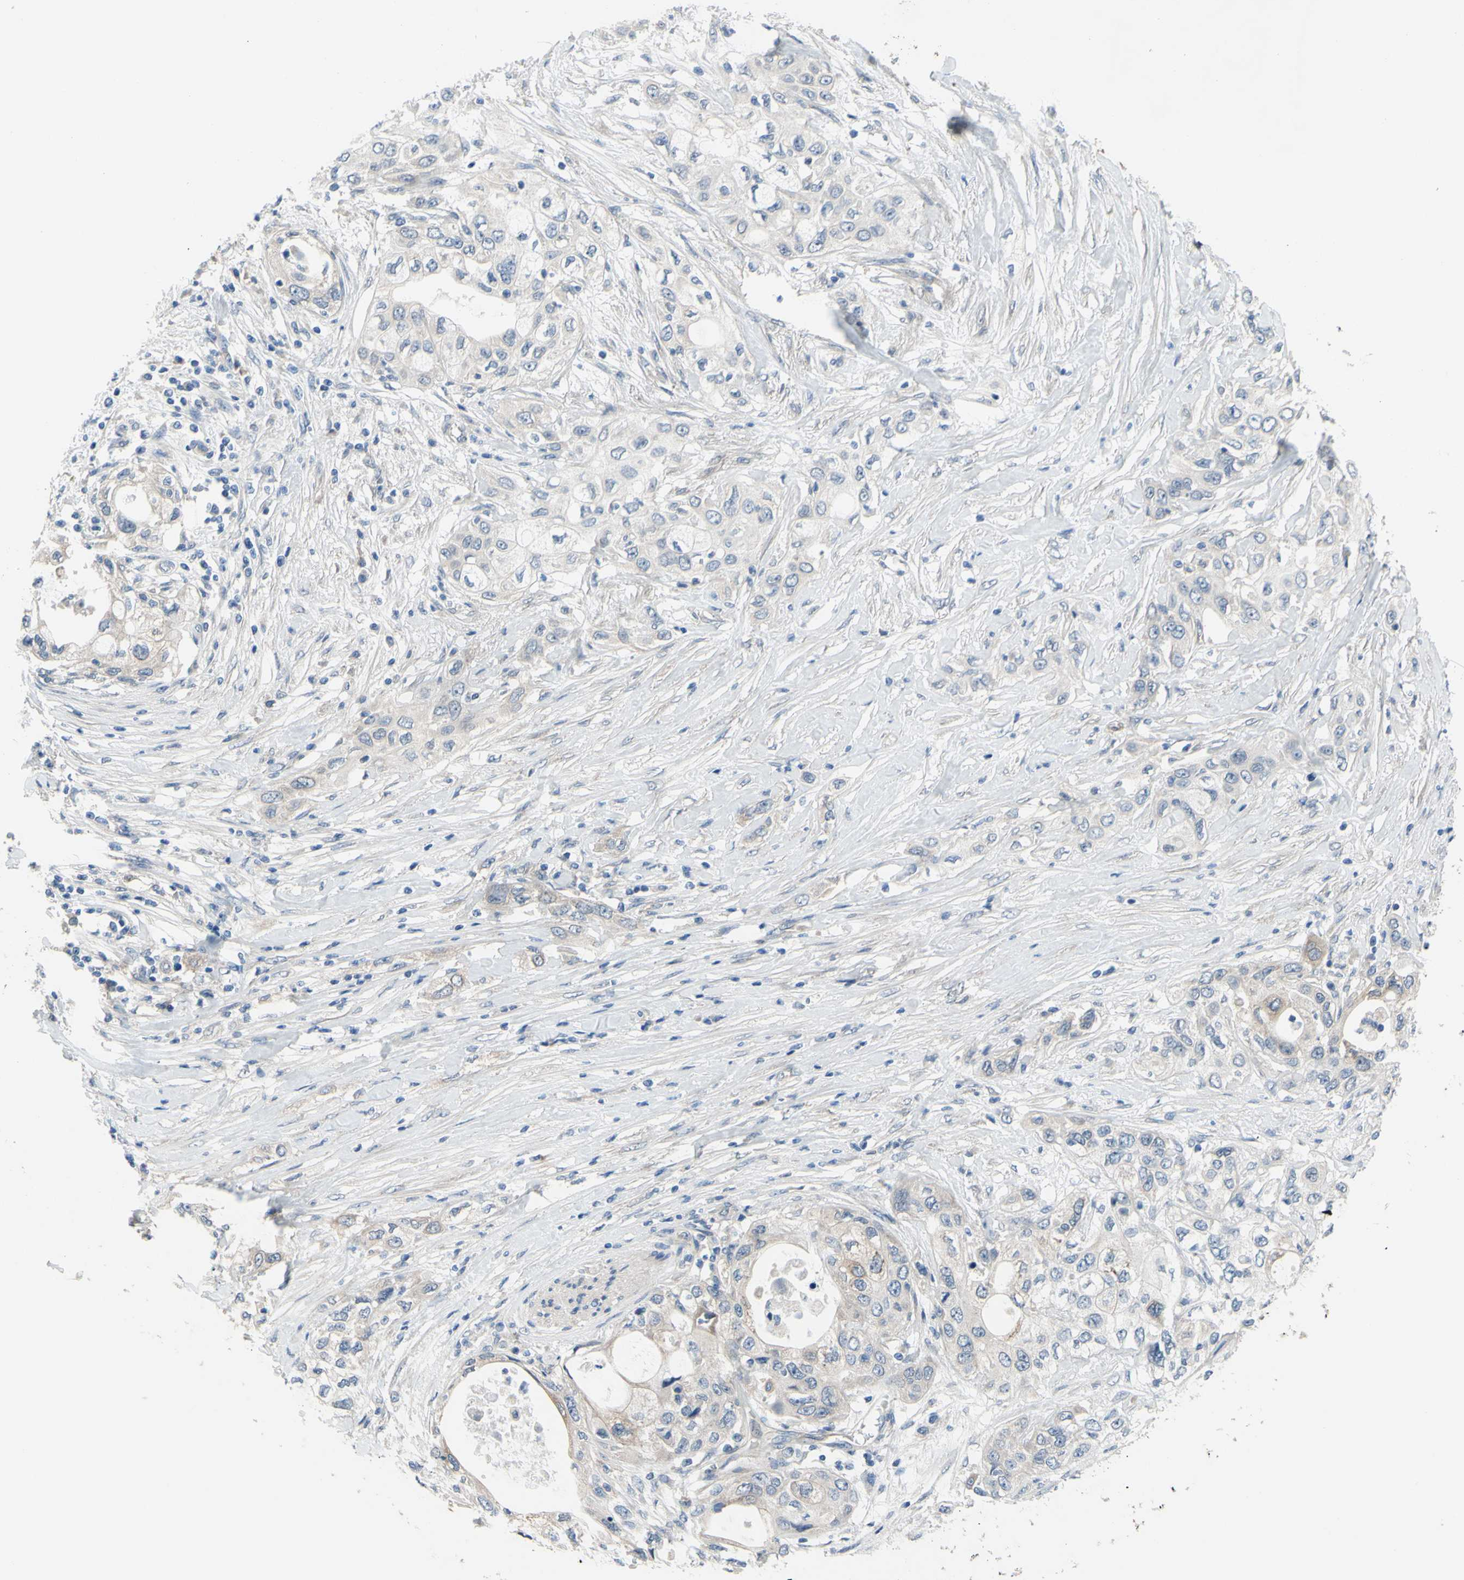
{"staining": {"intensity": "negative", "quantity": "none", "location": "none"}, "tissue": "pancreatic cancer", "cell_type": "Tumor cells", "image_type": "cancer", "snomed": [{"axis": "morphology", "description": "Adenocarcinoma, NOS"}, {"axis": "topography", "description": "Pancreas"}], "caption": "Tumor cells are negative for brown protein staining in pancreatic adenocarcinoma.", "gene": "GRAMD2B", "patient": {"sex": "female", "age": 70}}